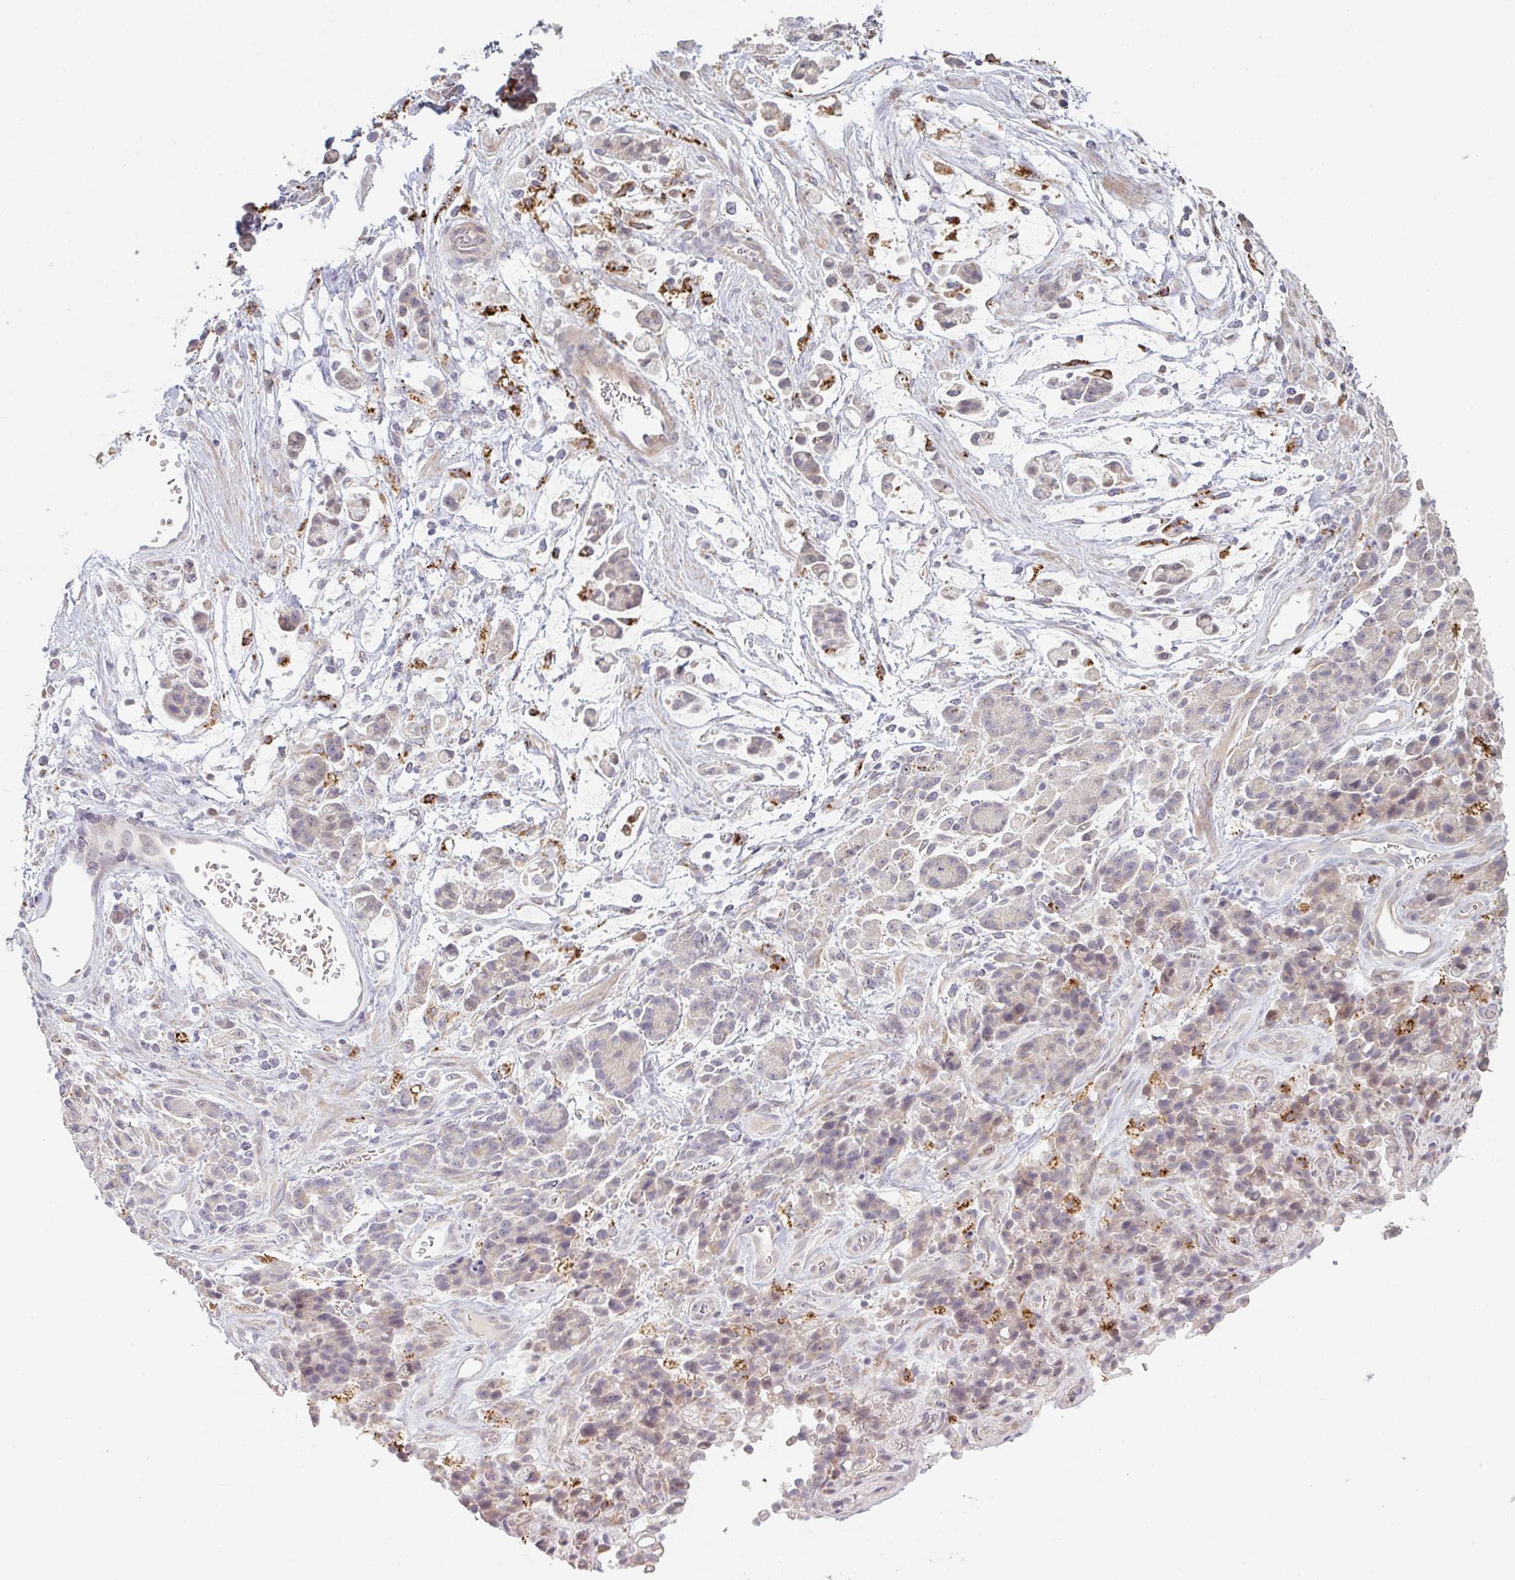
{"staining": {"intensity": "negative", "quantity": "none", "location": "none"}, "tissue": "stomach cancer", "cell_type": "Tumor cells", "image_type": "cancer", "snomed": [{"axis": "morphology", "description": "Adenocarcinoma, NOS"}, {"axis": "topography", "description": "Stomach"}], "caption": "IHC photomicrograph of neoplastic tissue: adenocarcinoma (stomach) stained with DAB (3,3'-diaminobenzidine) reveals no significant protein positivity in tumor cells. (DAB (3,3'-diaminobenzidine) immunohistochemistry (IHC) visualized using brightfield microscopy, high magnification).", "gene": "TMEM237", "patient": {"sex": "female", "age": 60}}